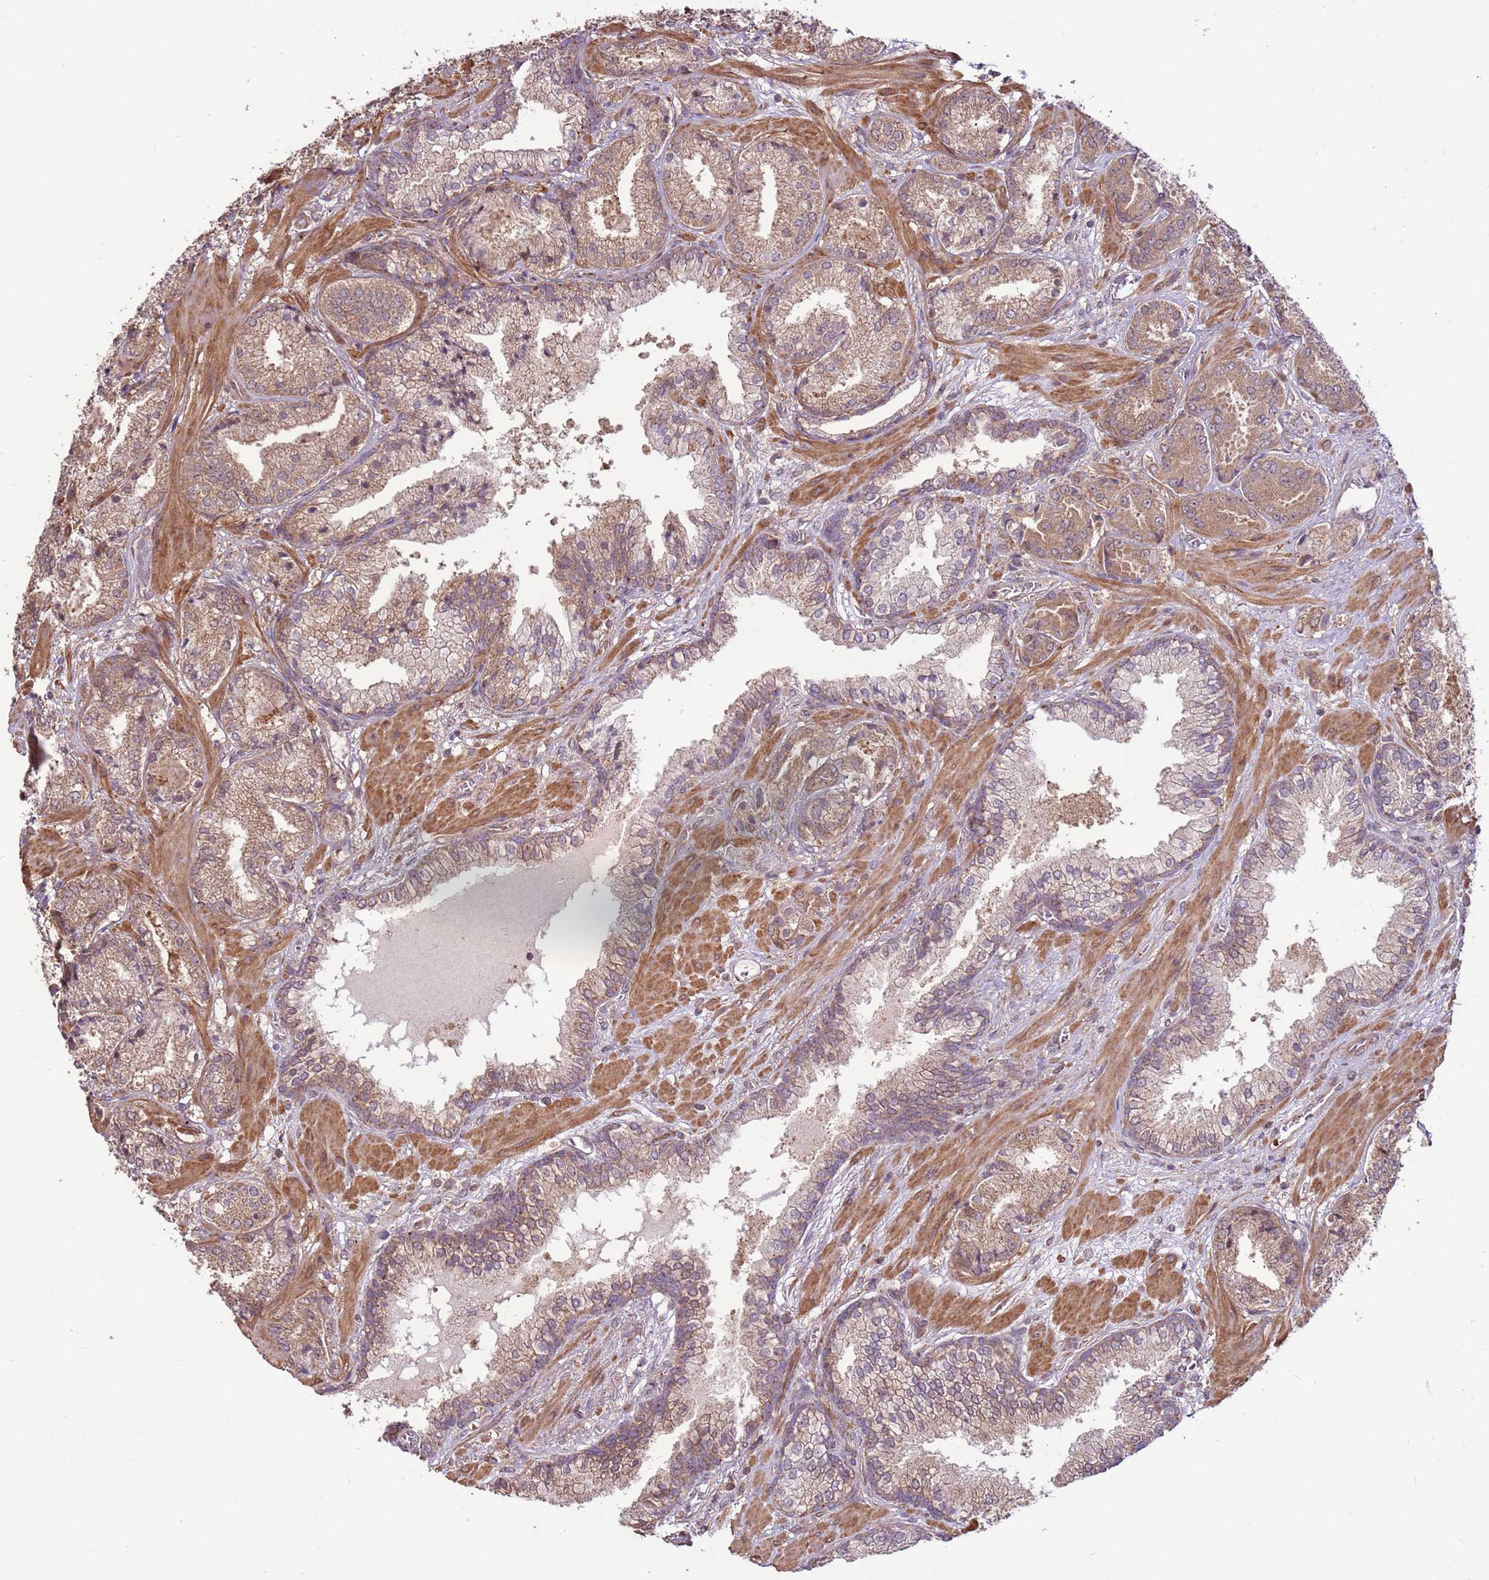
{"staining": {"intensity": "moderate", "quantity": "25%-75%", "location": "cytoplasmic/membranous"}, "tissue": "prostate cancer", "cell_type": "Tumor cells", "image_type": "cancer", "snomed": [{"axis": "morphology", "description": "Adenocarcinoma, High grade"}, {"axis": "topography", "description": "Prostate"}], "caption": "A brown stain labels moderate cytoplasmic/membranous expression of a protein in adenocarcinoma (high-grade) (prostate) tumor cells.", "gene": "CCDC112", "patient": {"sex": "male", "age": 63}}